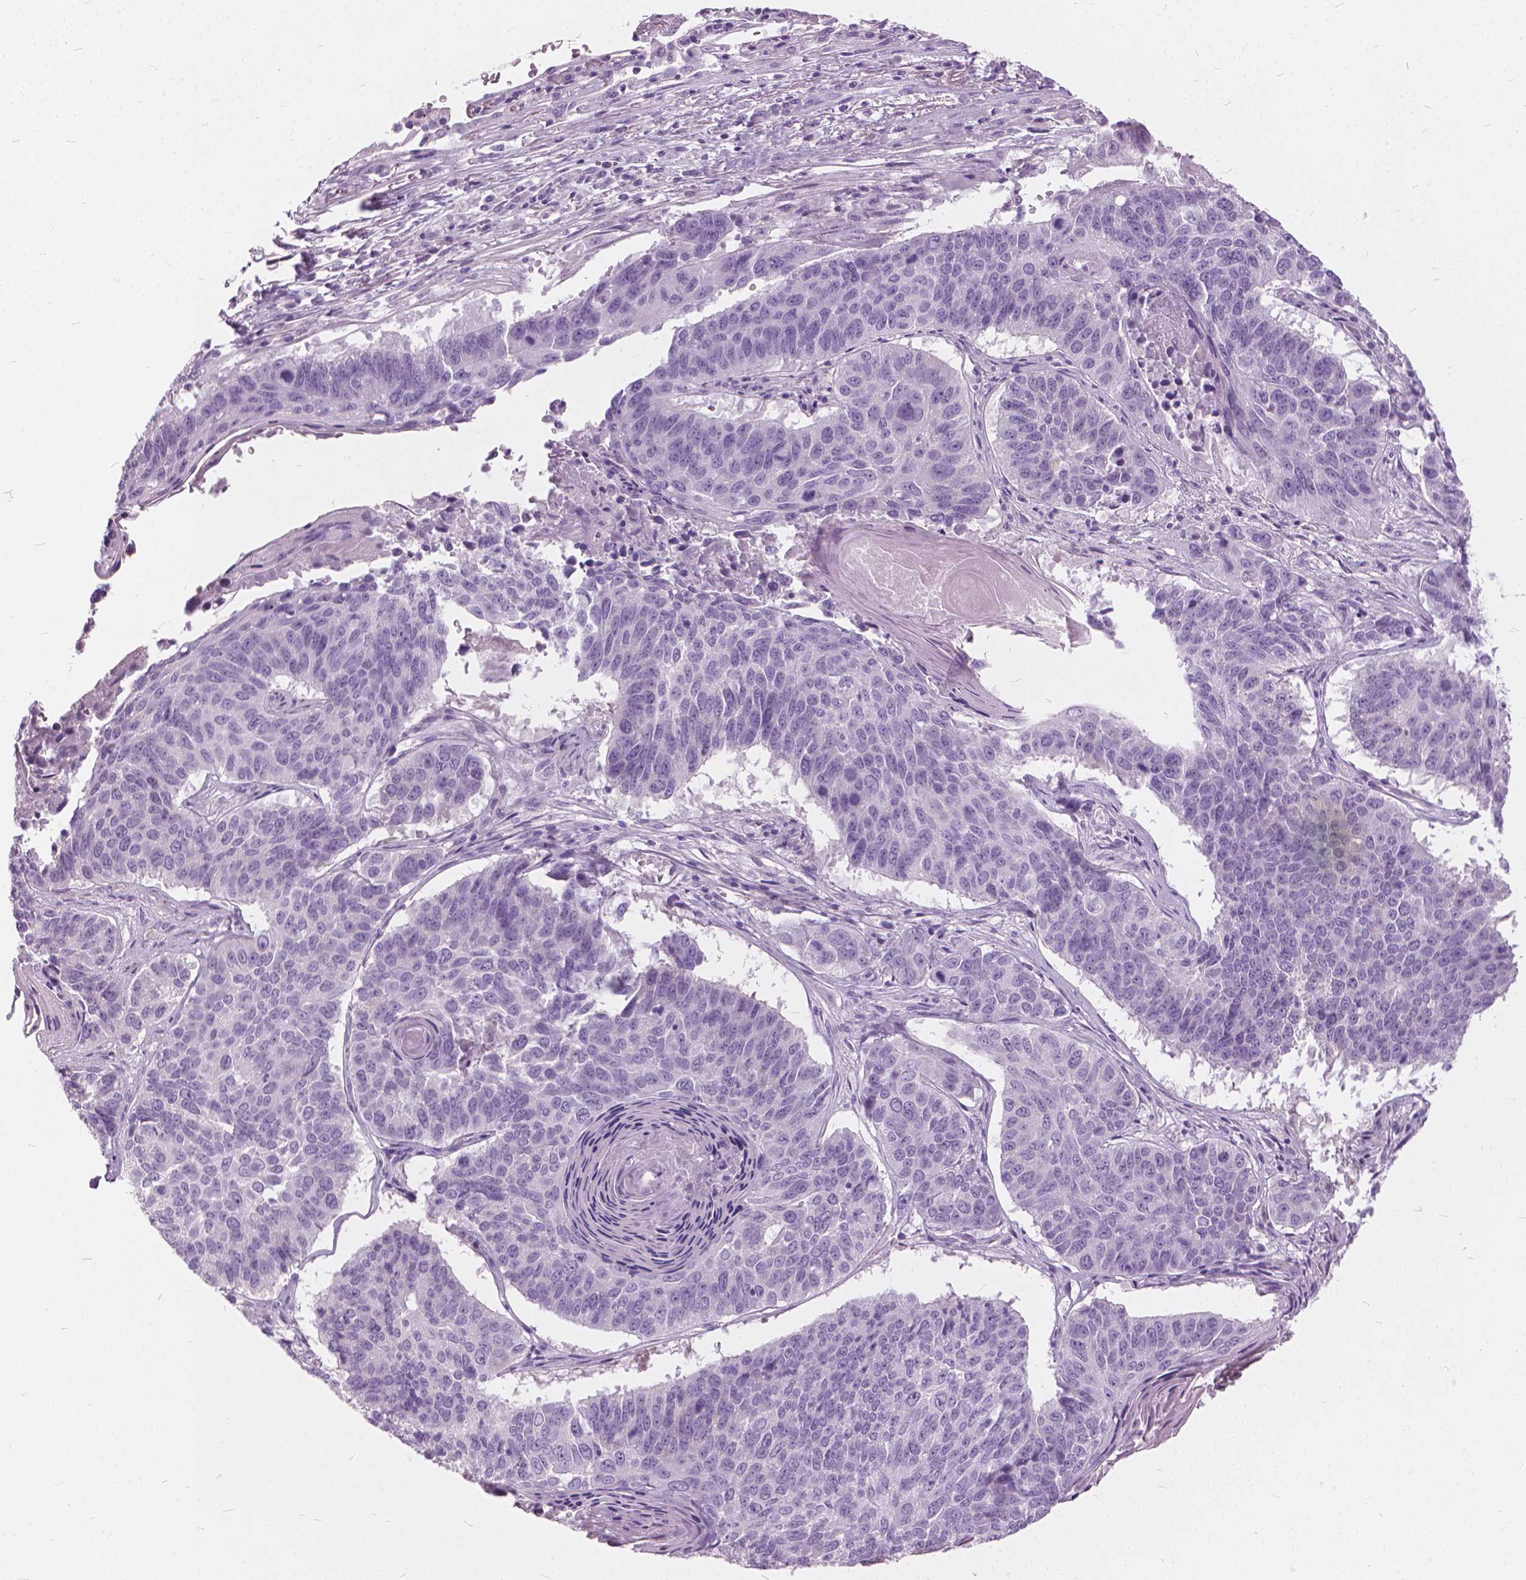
{"staining": {"intensity": "negative", "quantity": "none", "location": "none"}, "tissue": "lung cancer", "cell_type": "Tumor cells", "image_type": "cancer", "snomed": [{"axis": "morphology", "description": "Squamous cell carcinoma, NOS"}, {"axis": "topography", "description": "Lung"}], "caption": "Immunohistochemistry of human lung squamous cell carcinoma demonstrates no expression in tumor cells.", "gene": "DNM1", "patient": {"sex": "male", "age": 73}}